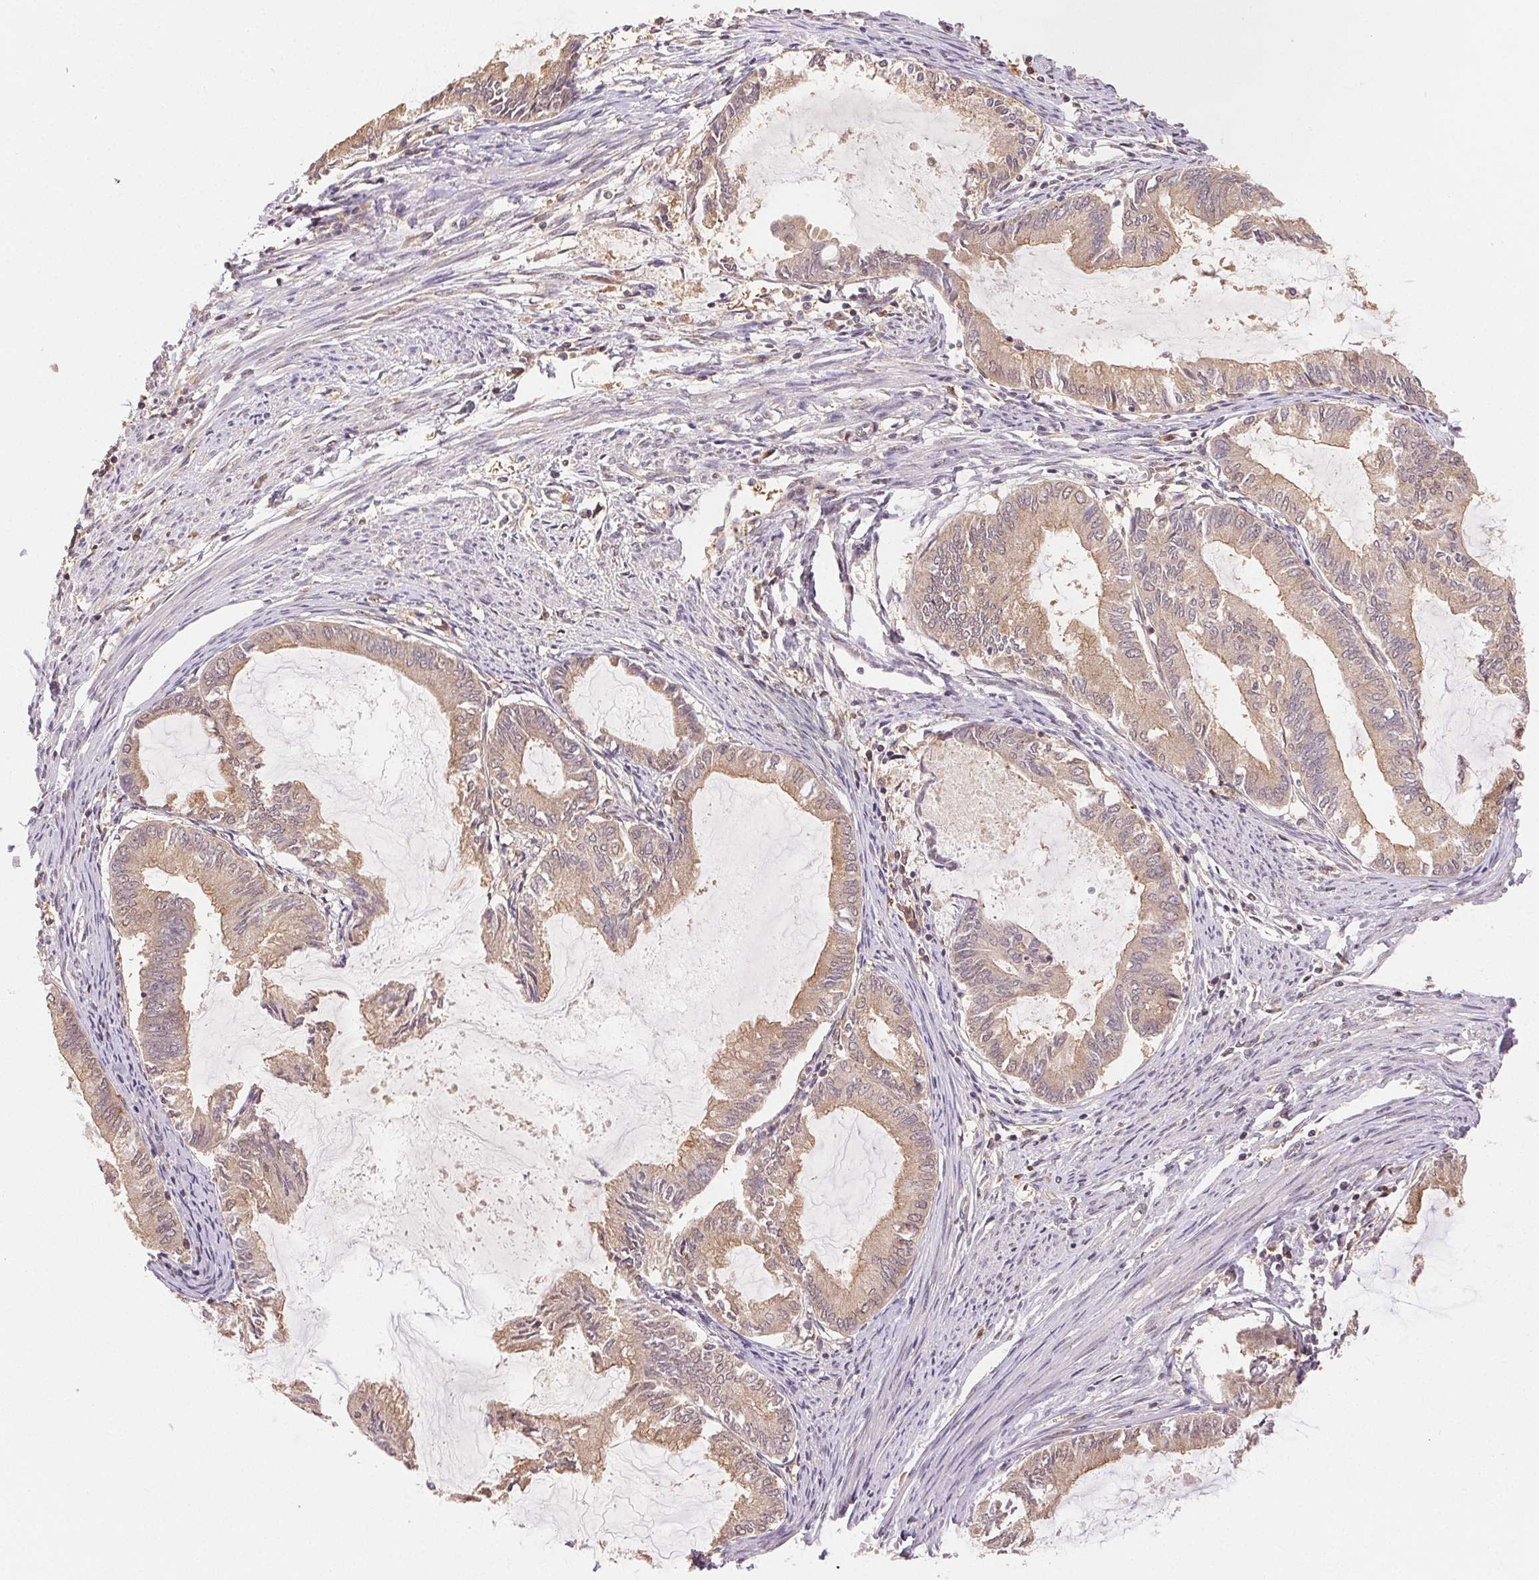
{"staining": {"intensity": "weak", "quantity": "25%-75%", "location": "cytoplasmic/membranous"}, "tissue": "endometrial cancer", "cell_type": "Tumor cells", "image_type": "cancer", "snomed": [{"axis": "morphology", "description": "Adenocarcinoma, NOS"}, {"axis": "topography", "description": "Endometrium"}], "caption": "Endometrial adenocarcinoma tissue reveals weak cytoplasmic/membranous staining in approximately 25%-75% of tumor cells, visualized by immunohistochemistry. The staining was performed using DAB (3,3'-diaminobenzidine) to visualize the protein expression in brown, while the nuclei were stained in blue with hematoxylin (Magnification: 20x).", "gene": "GDI2", "patient": {"sex": "female", "age": 86}}